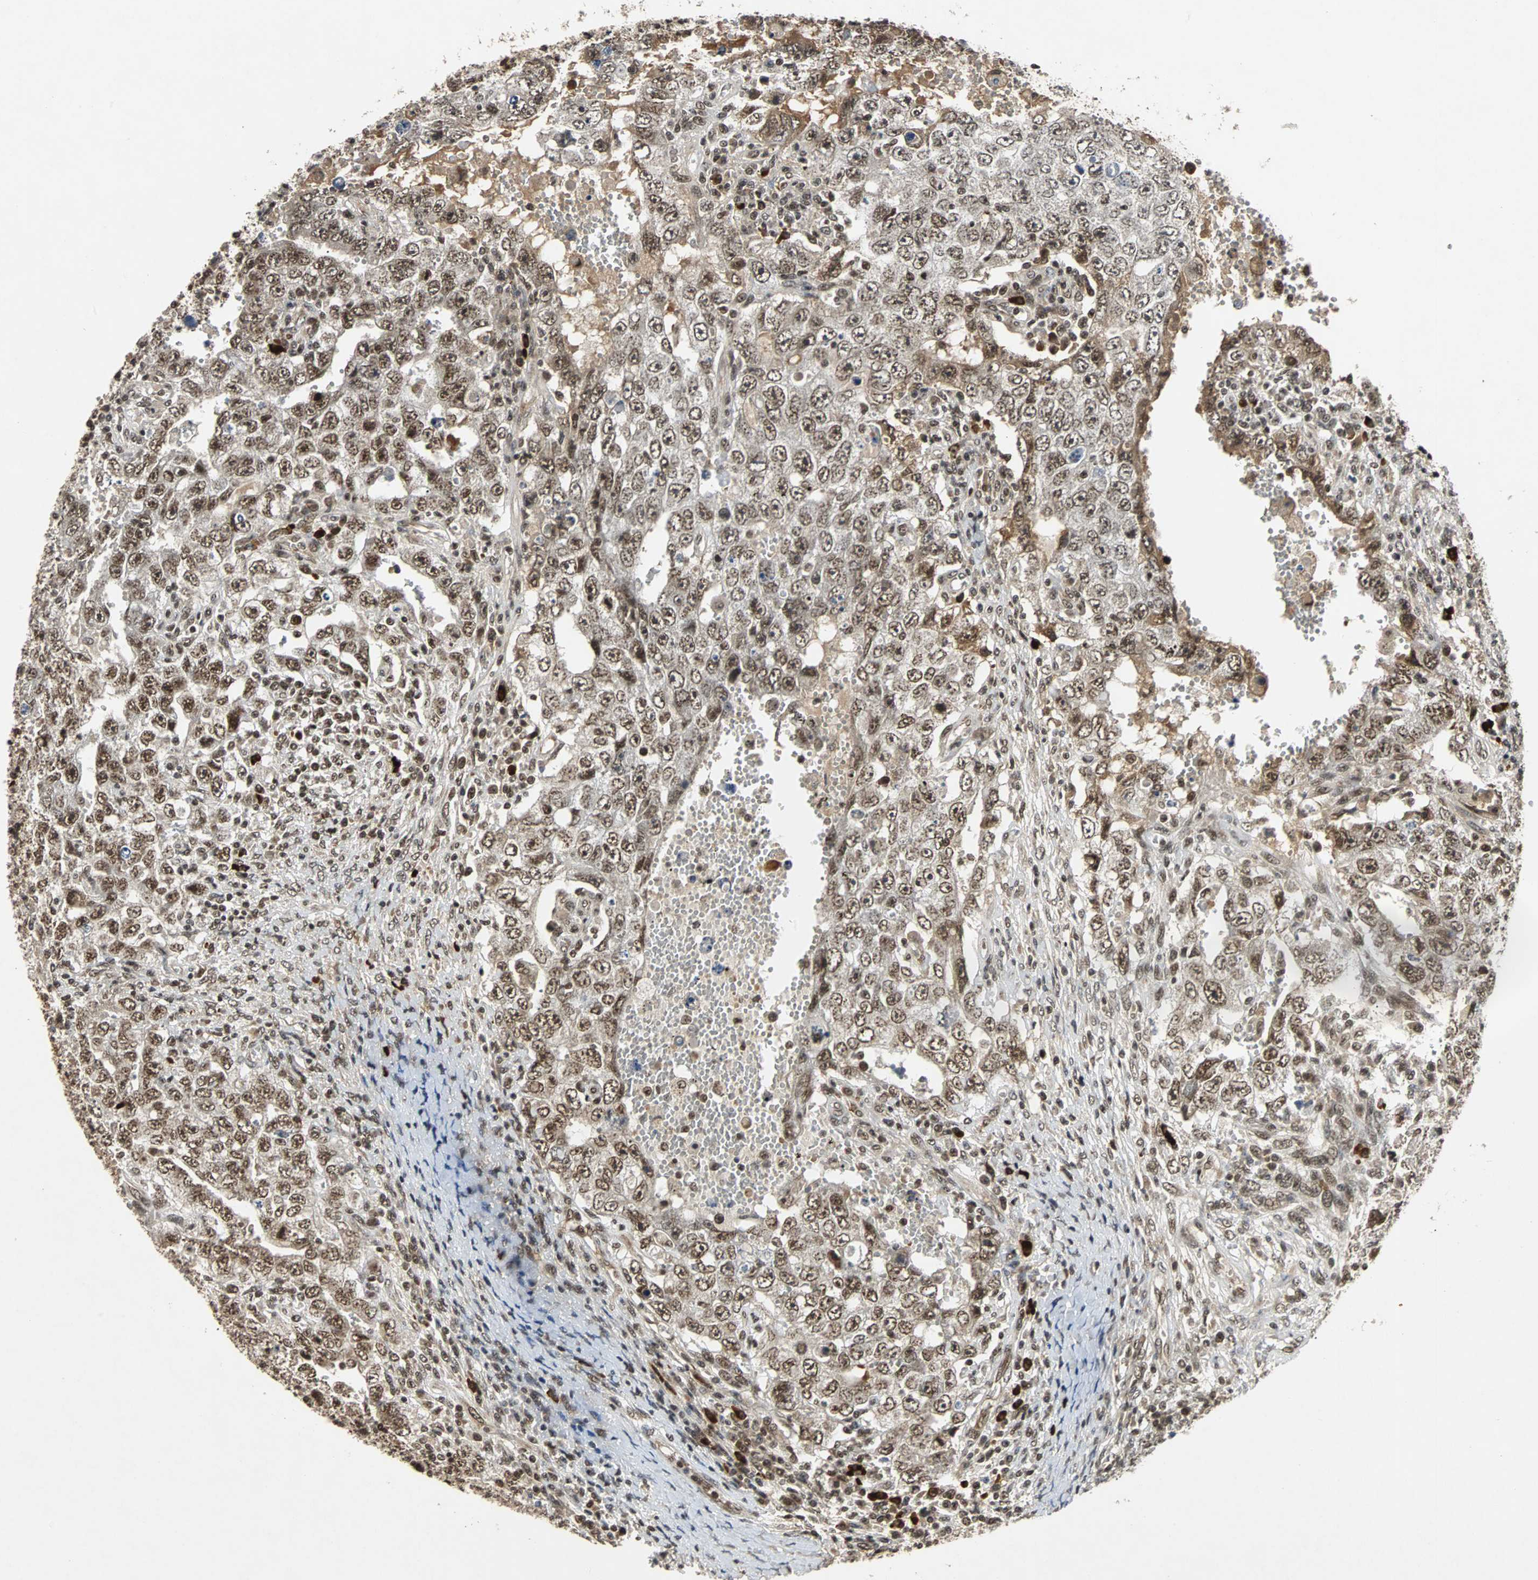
{"staining": {"intensity": "strong", "quantity": ">75%", "location": "nuclear"}, "tissue": "testis cancer", "cell_type": "Tumor cells", "image_type": "cancer", "snomed": [{"axis": "morphology", "description": "Carcinoma, Embryonal, NOS"}, {"axis": "topography", "description": "Testis"}], "caption": "Protein expression analysis of embryonal carcinoma (testis) displays strong nuclear staining in approximately >75% of tumor cells.", "gene": "TAF5", "patient": {"sex": "male", "age": 26}}